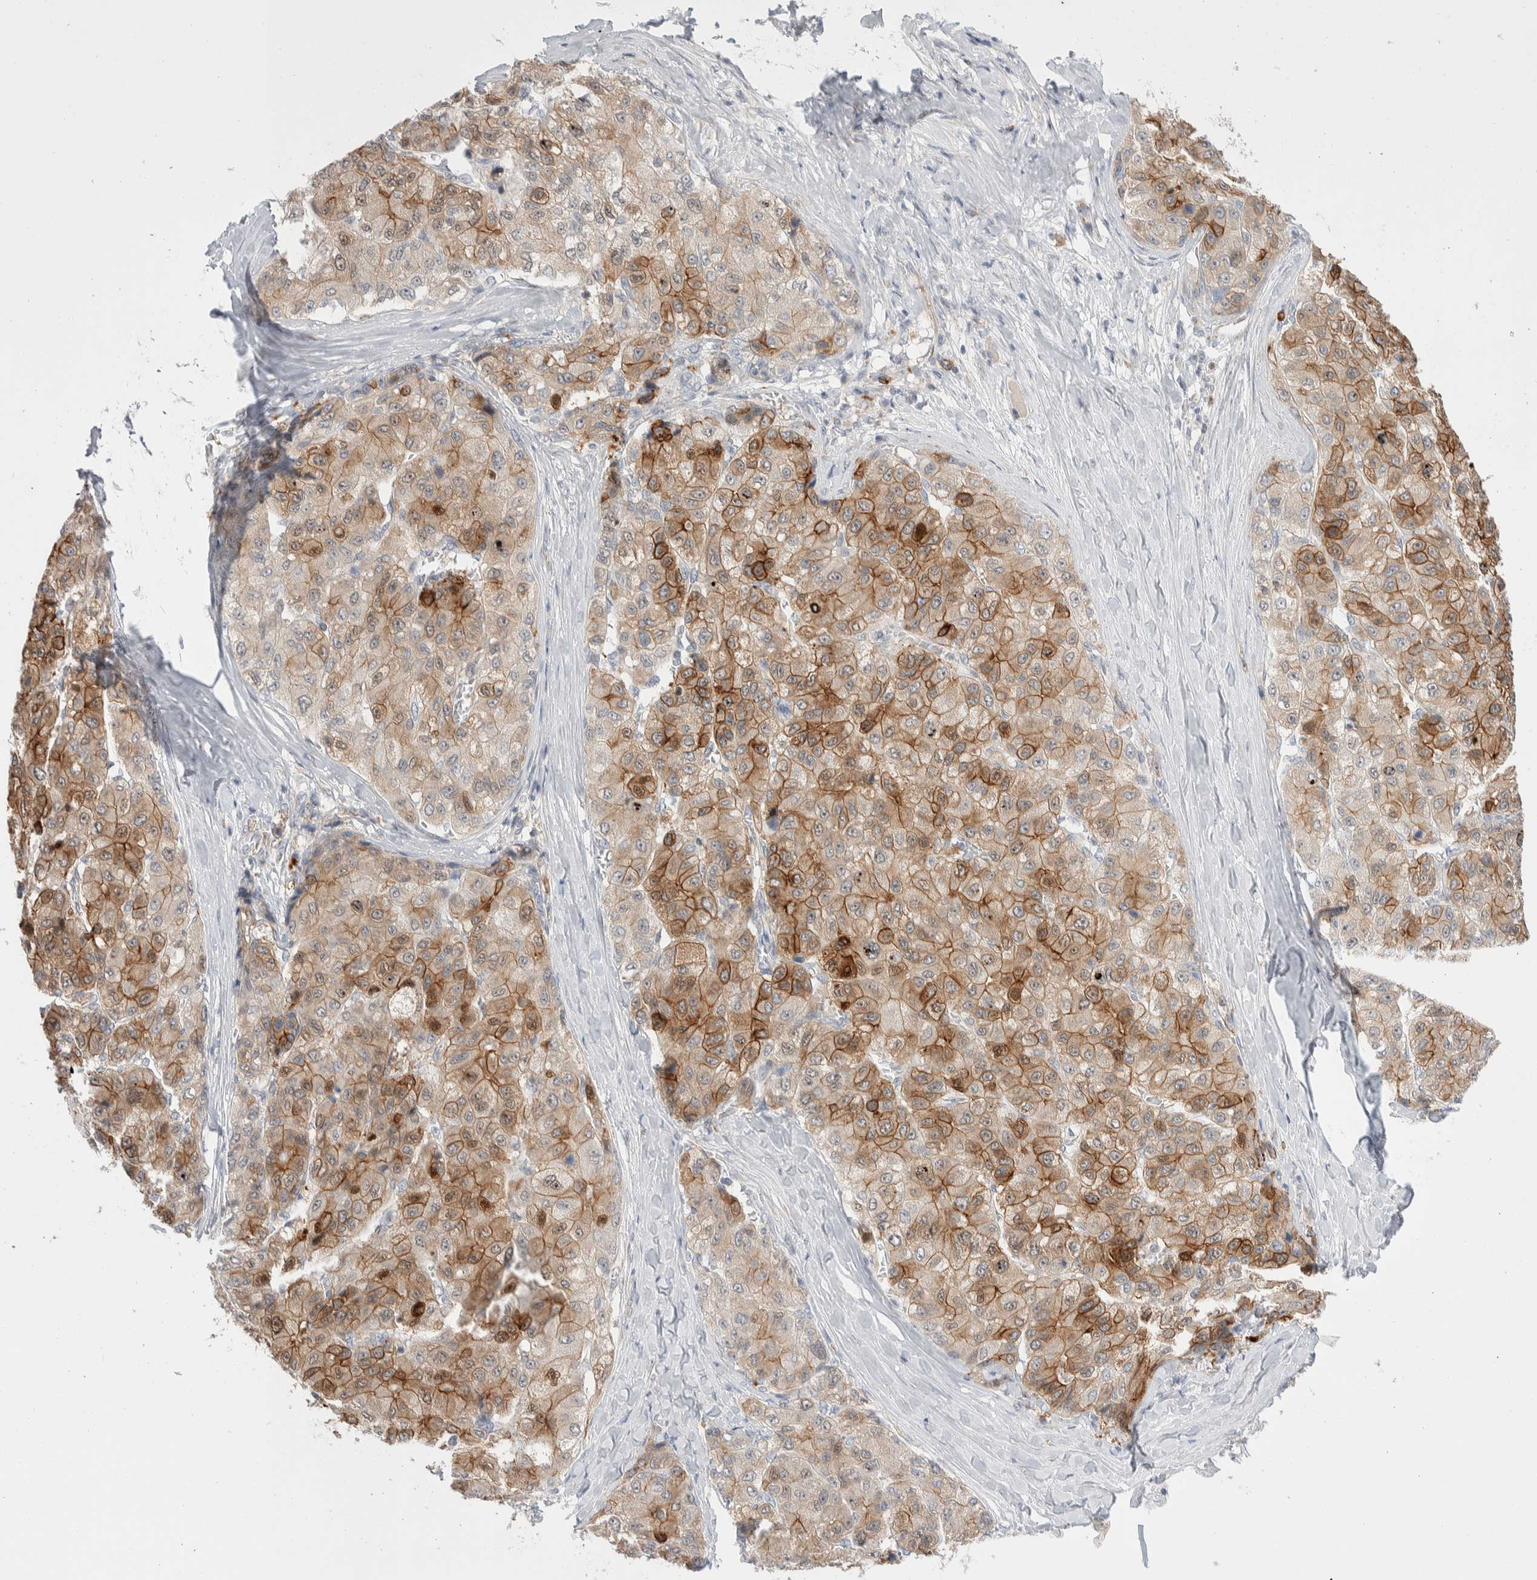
{"staining": {"intensity": "moderate", "quantity": ">75%", "location": "cytoplasmic/membranous"}, "tissue": "liver cancer", "cell_type": "Tumor cells", "image_type": "cancer", "snomed": [{"axis": "morphology", "description": "Carcinoma, Hepatocellular, NOS"}, {"axis": "topography", "description": "Liver"}], "caption": "Immunohistochemical staining of liver cancer displays medium levels of moderate cytoplasmic/membranous positivity in about >75% of tumor cells. Using DAB (3,3'-diaminobenzidine) (brown) and hematoxylin (blue) stains, captured at high magnification using brightfield microscopy.", "gene": "C1orf112", "patient": {"sex": "male", "age": 80}}